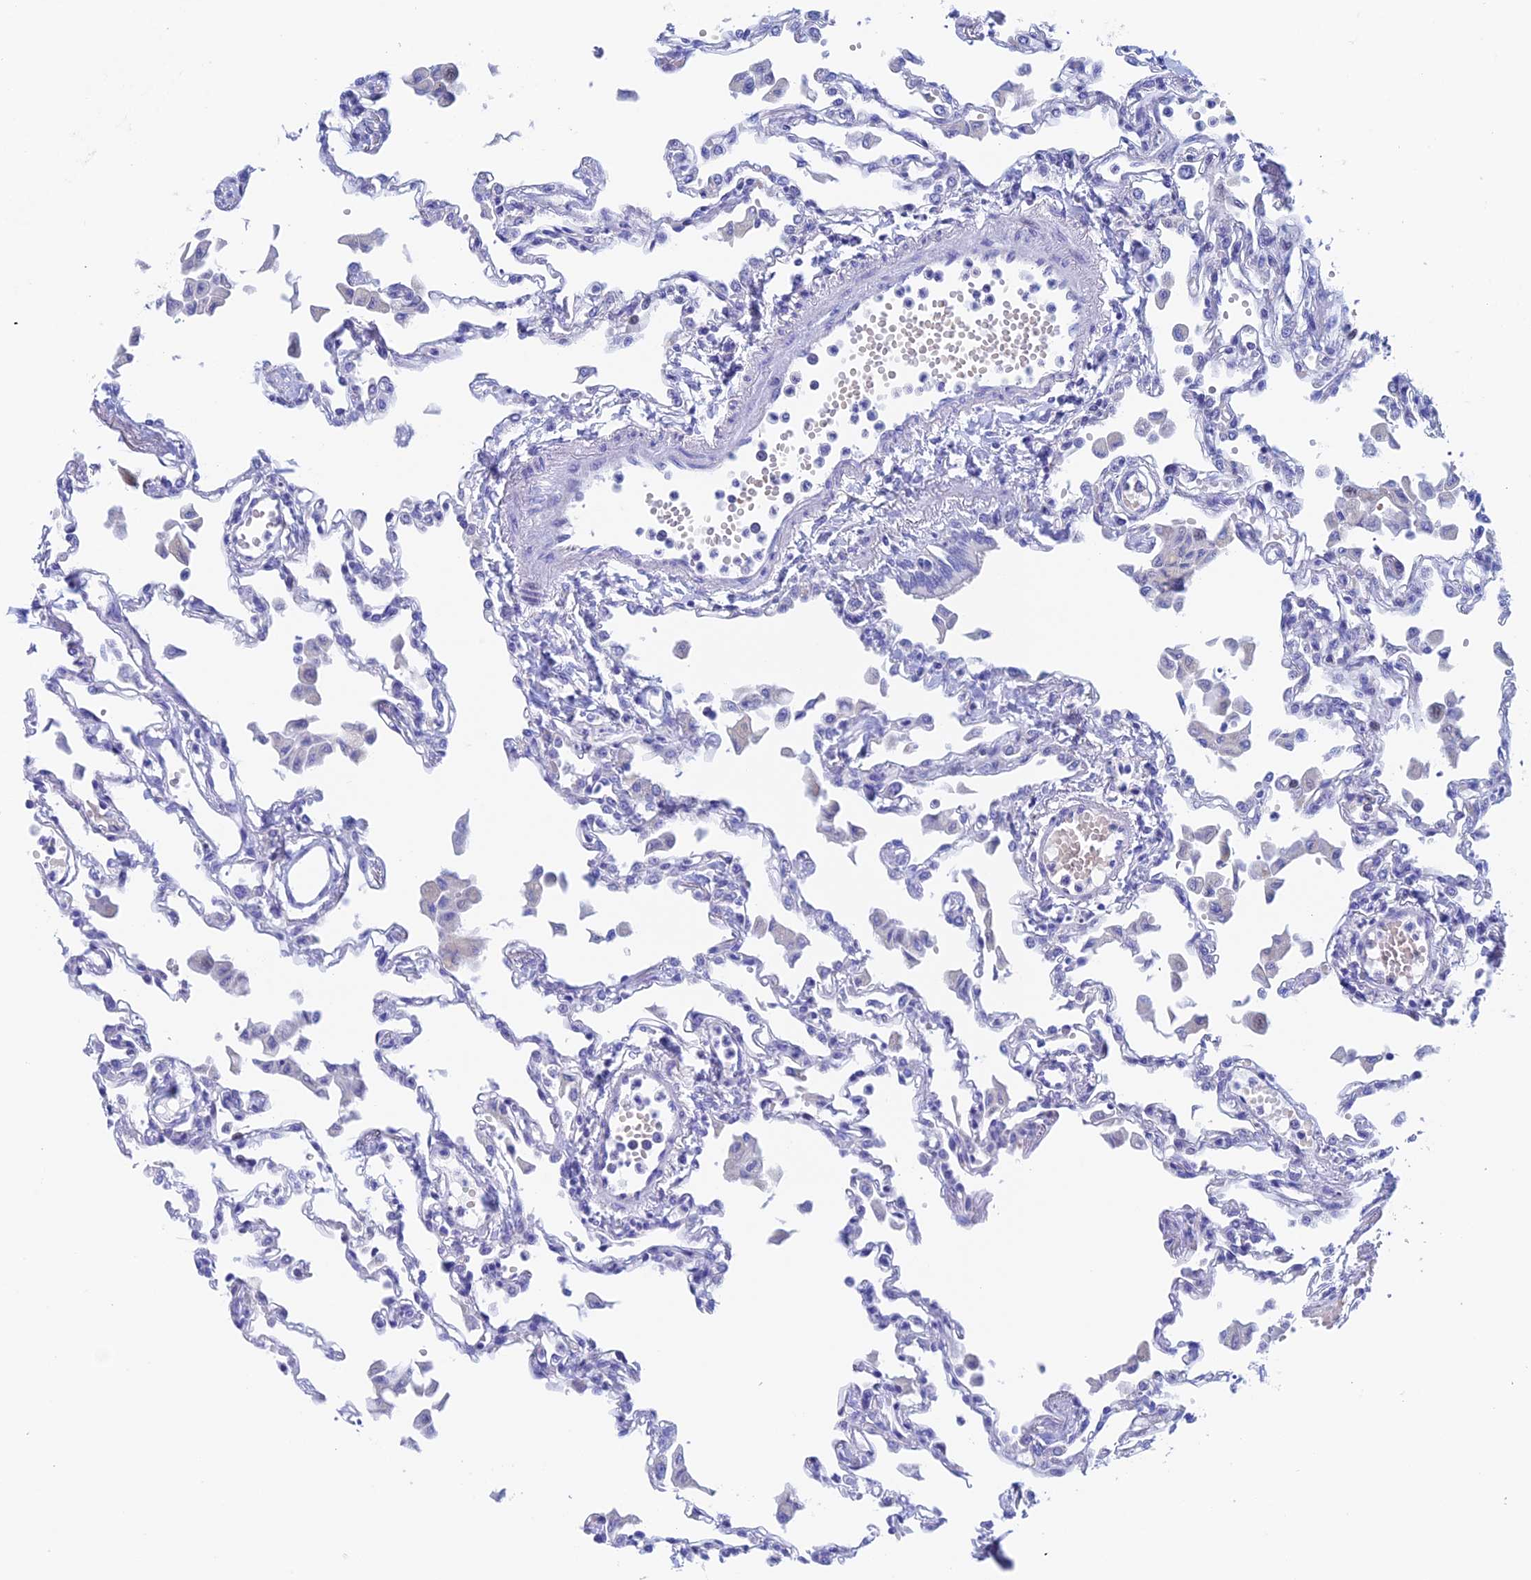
{"staining": {"intensity": "negative", "quantity": "none", "location": "none"}, "tissue": "lung", "cell_type": "Alveolar cells", "image_type": "normal", "snomed": [{"axis": "morphology", "description": "Normal tissue, NOS"}, {"axis": "topography", "description": "Bronchus"}, {"axis": "topography", "description": "Lung"}], "caption": "Unremarkable lung was stained to show a protein in brown. There is no significant expression in alveolar cells. (Immunohistochemistry, brightfield microscopy, high magnification).", "gene": "PSMC3IP", "patient": {"sex": "female", "age": 49}}